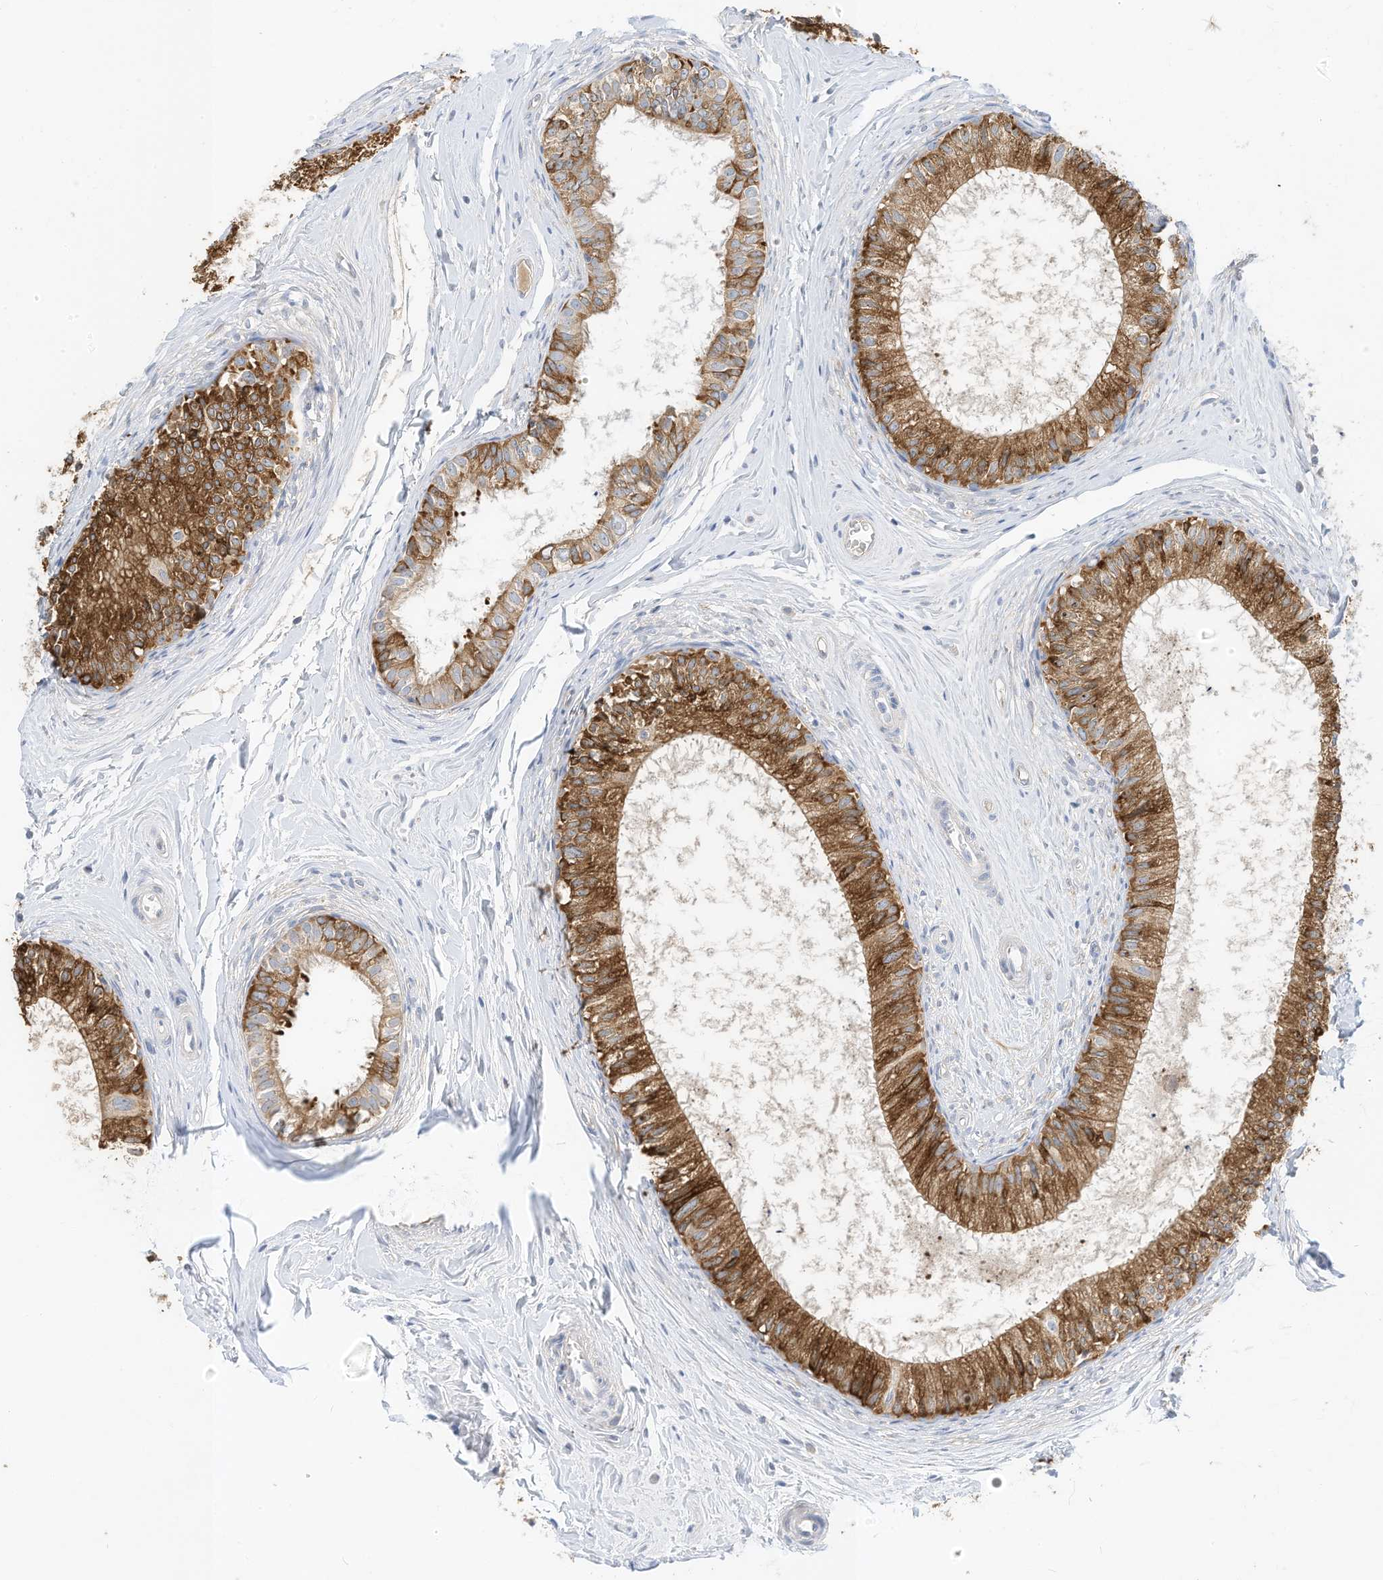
{"staining": {"intensity": "strong", "quantity": ">75%", "location": "cytoplasmic/membranous"}, "tissue": "epididymis", "cell_type": "Glandular cells", "image_type": "normal", "snomed": [{"axis": "morphology", "description": "Normal tissue, NOS"}, {"axis": "topography", "description": "Epididymis"}], "caption": "A micrograph showing strong cytoplasmic/membranous expression in approximately >75% of glandular cells in normal epididymis, as visualized by brown immunohistochemical staining.", "gene": "RASA2", "patient": {"sex": "male", "age": 34}}